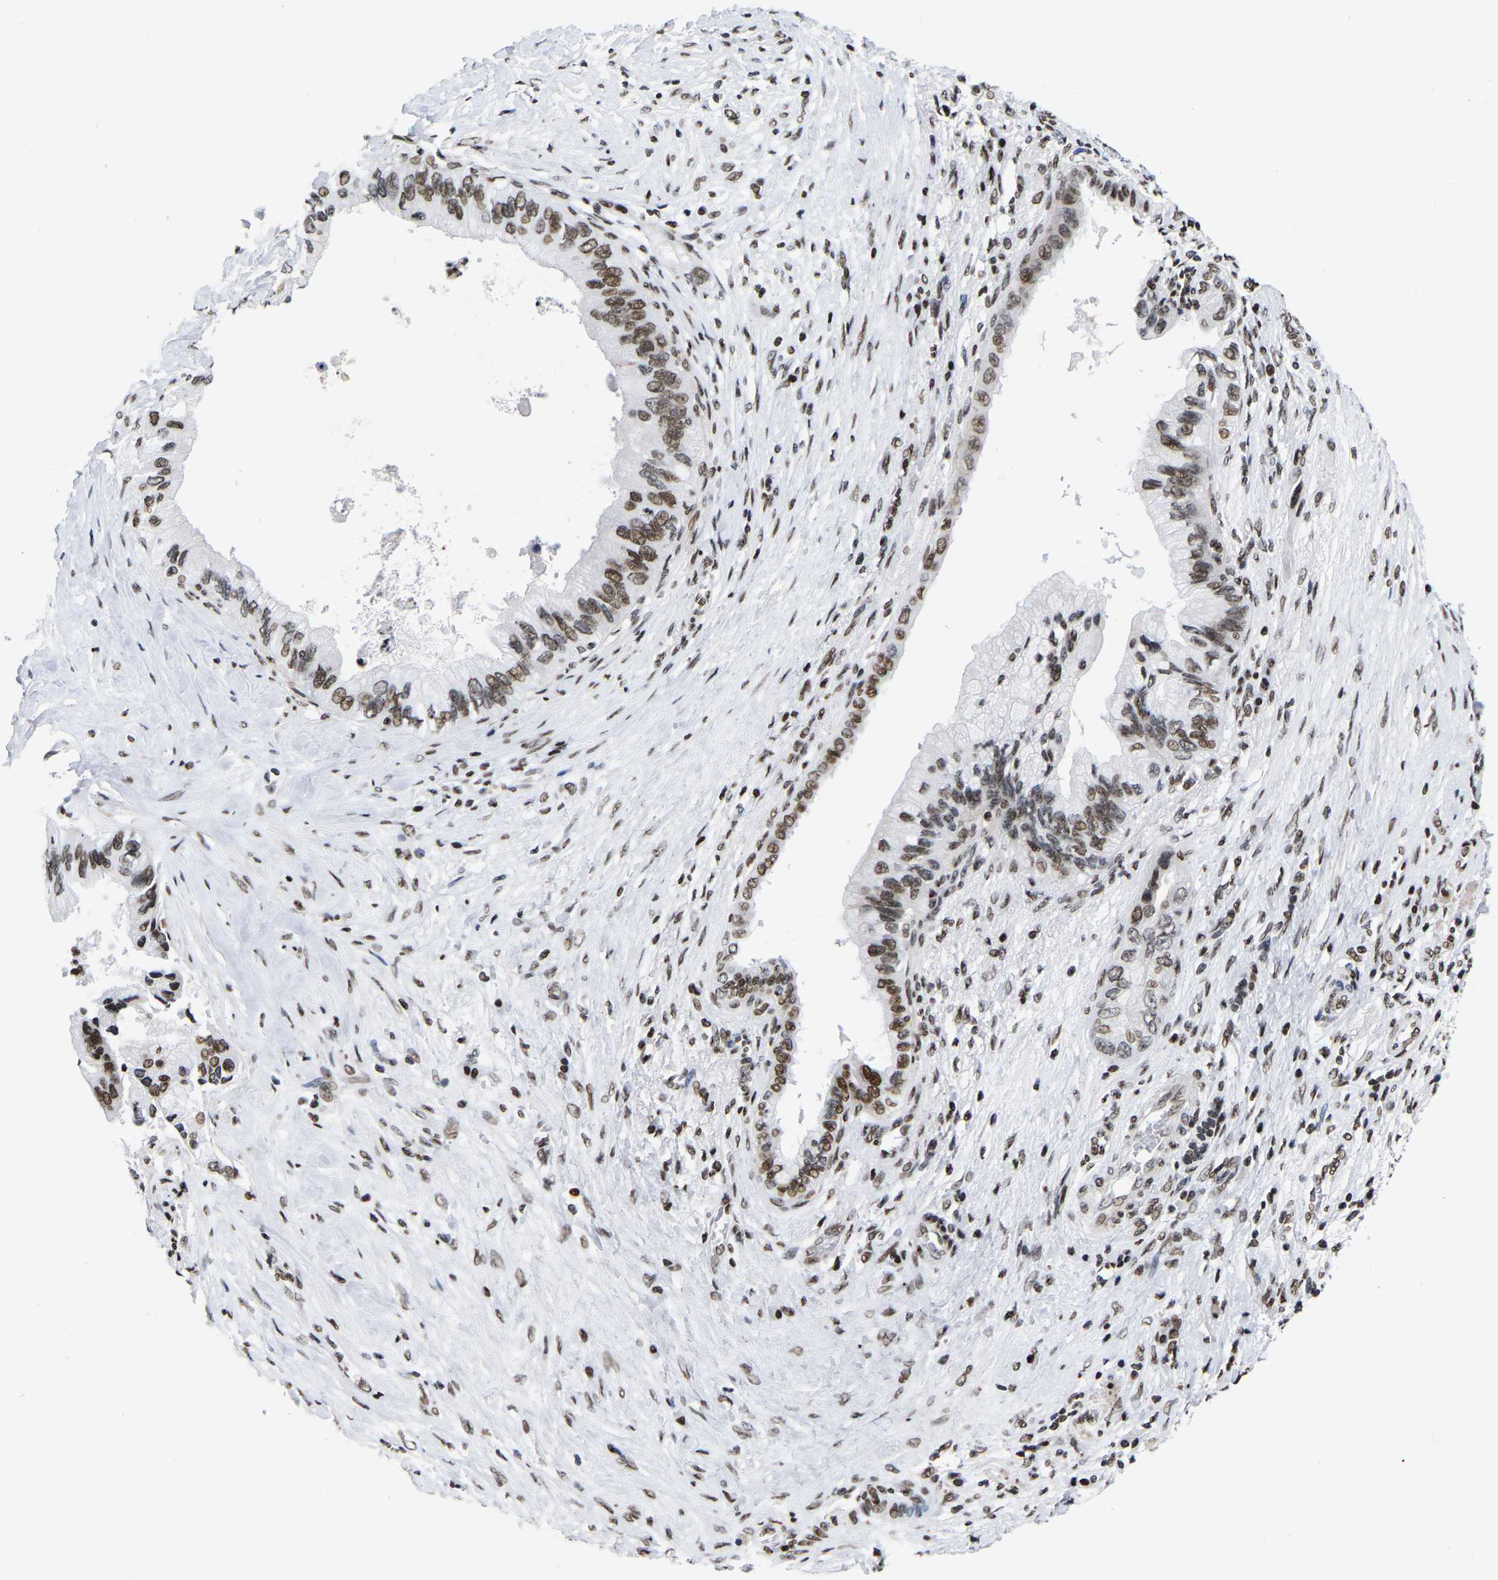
{"staining": {"intensity": "moderate", "quantity": ">75%", "location": "nuclear"}, "tissue": "pancreatic cancer", "cell_type": "Tumor cells", "image_type": "cancer", "snomed": [{"axis": "morphology", "description": "Adenocarcinoma, NOS"}, {"axis": "topography", "description": "Pancreas"}], "caption": "Immunohistochemical staining of pancreatic cancer demonstrates moderate nuclear protein staining in approximately >75% of tumor cells.", "gene": "PRCC", "patient": {"sex": "female", "age": 73}}